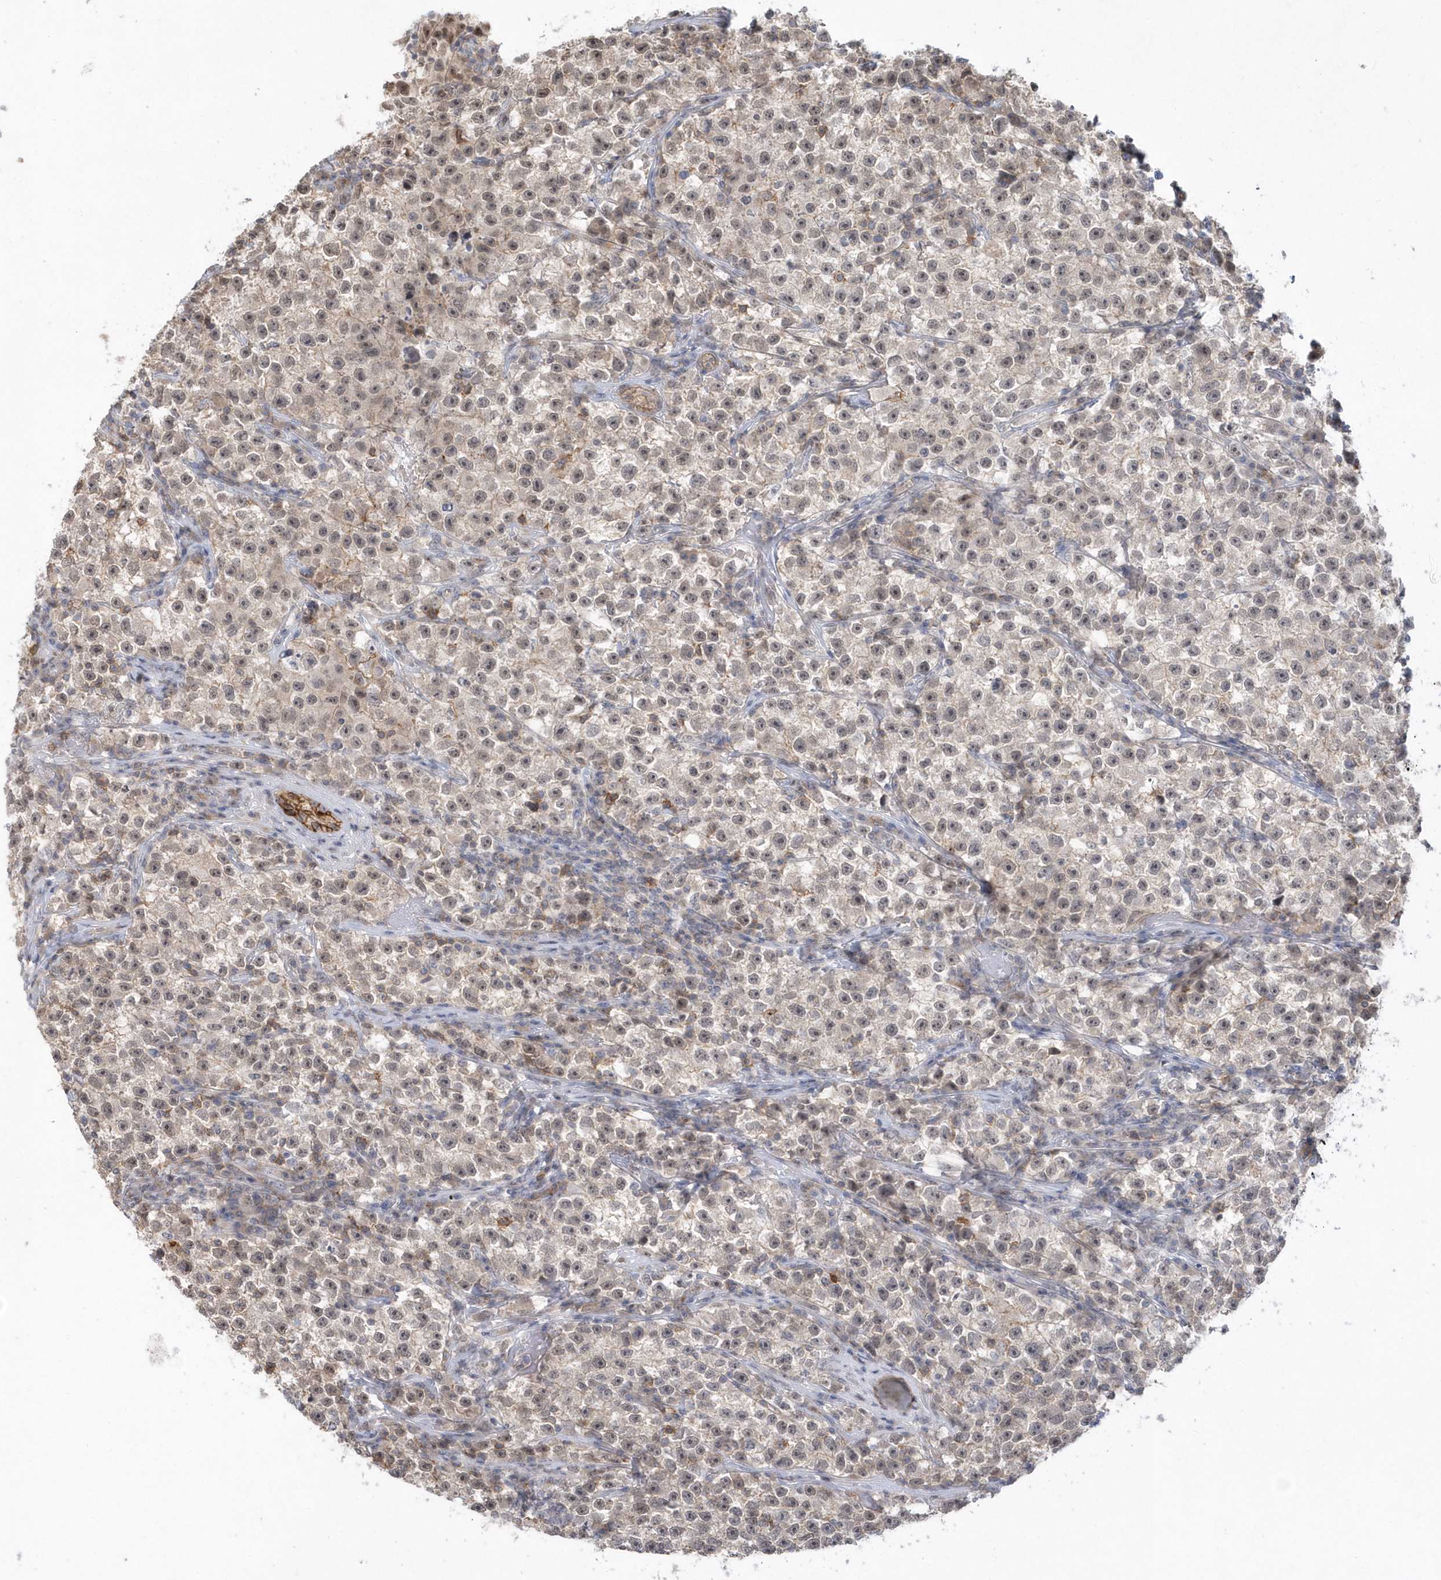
{"staining": {"intensity": "weak", "quantity": "<25%", "location": "cytoplasmic/membranous,nuclear"}, "tissue": "testis cancer", "cell_type": "Tumor cells", "image_type": "cancer", "snomed": [{"axis": "morphology", "description": "Seminoma, NOS"}, {"axis": "topography", "description": "Testis"}], "caption": "Immunohistochemical staining of seminoma (testis) exhibits no significant staining in tumor cells.", "gene": "CRIP3", "patient": {"sex": "male", "age": 22}}